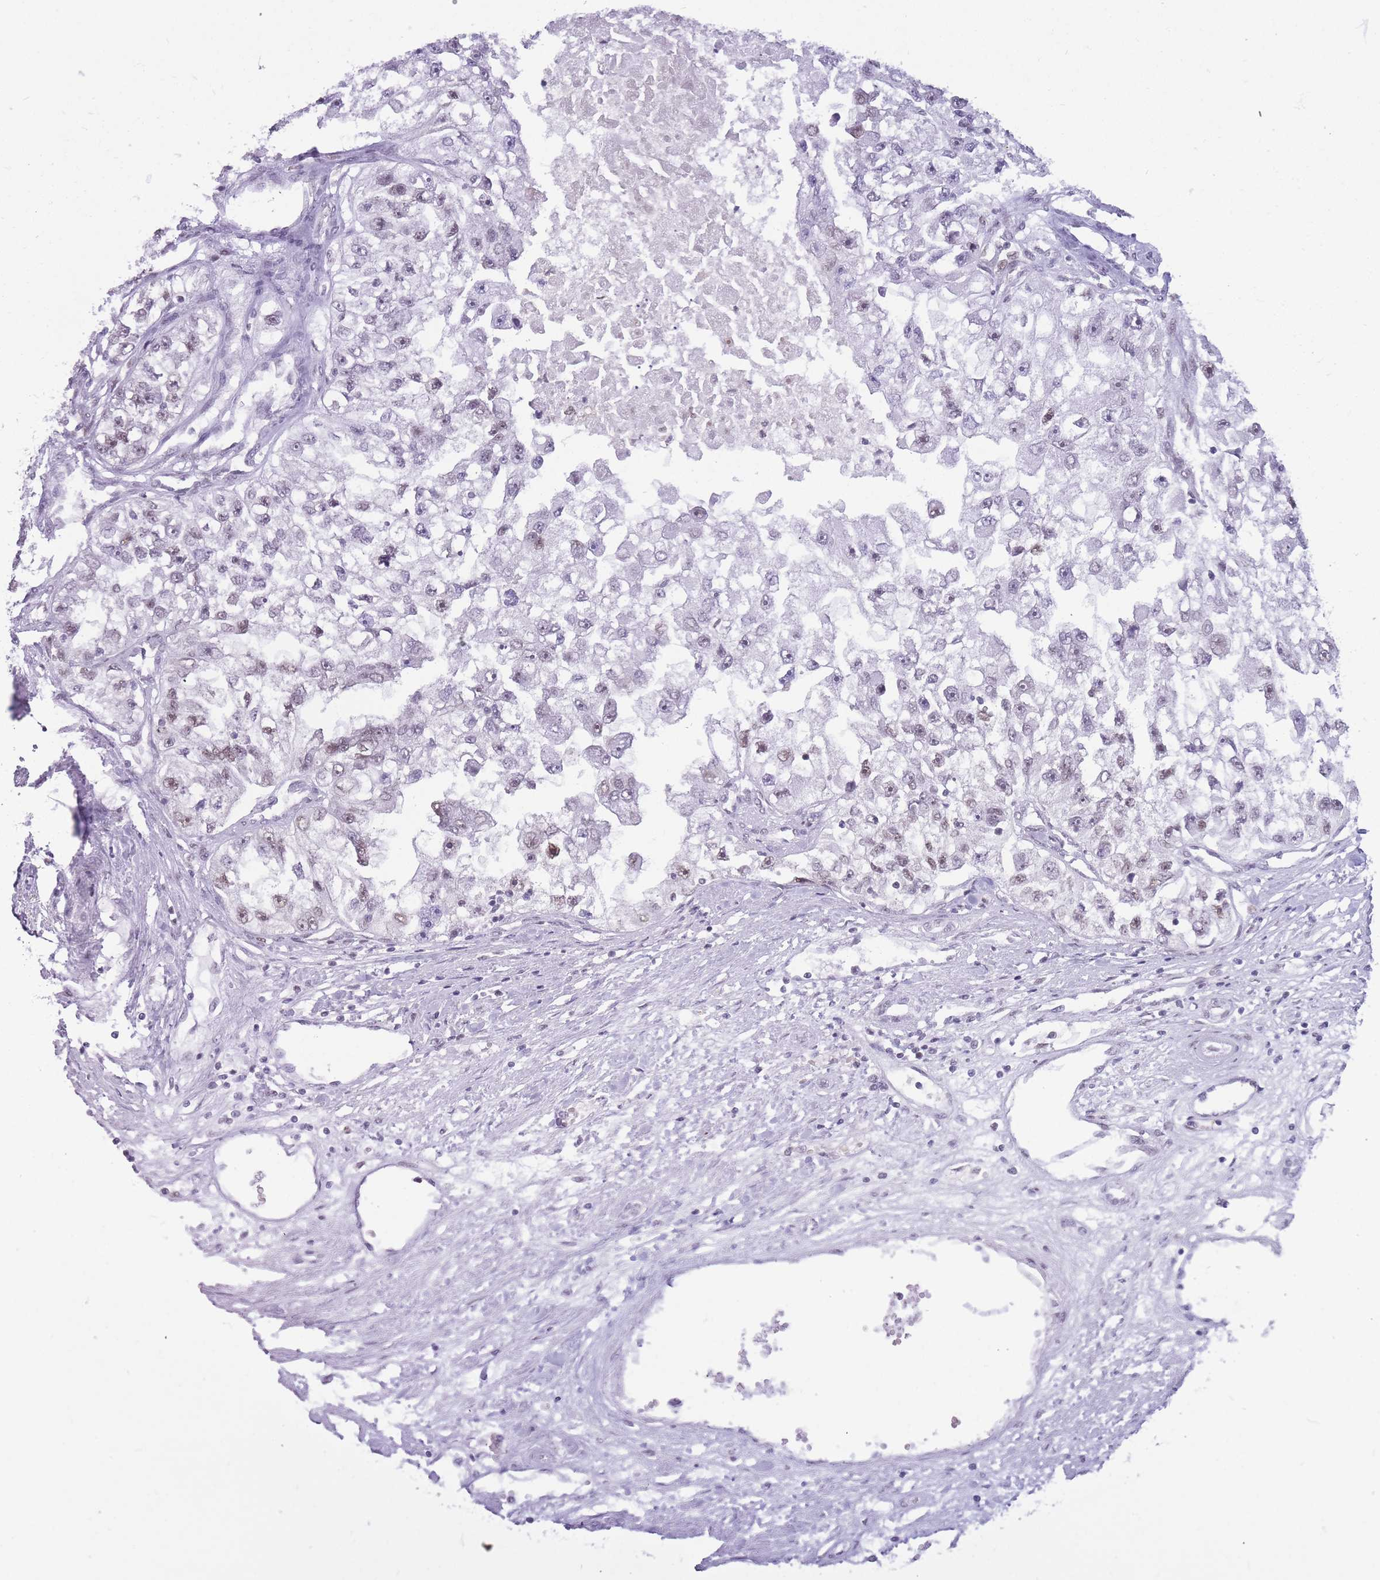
{"staining": {"intensity": "weak", "quantity": "<25%", "location": "nuclear"}, "tissue": "renal cancer", "cell_type": "Tumor cells", "image_type": "cancer", "snomed": [{"axis": "morphology", "description": "Adenocarcinoma, NOS"}, {"axis": "topography", "description": "Kidney"}], "caption": "There is no significant positivity in tumor cells of renal cancer.", "gene": "HNRNPUL1", "patient": {"sex": "male", "age": 63}}